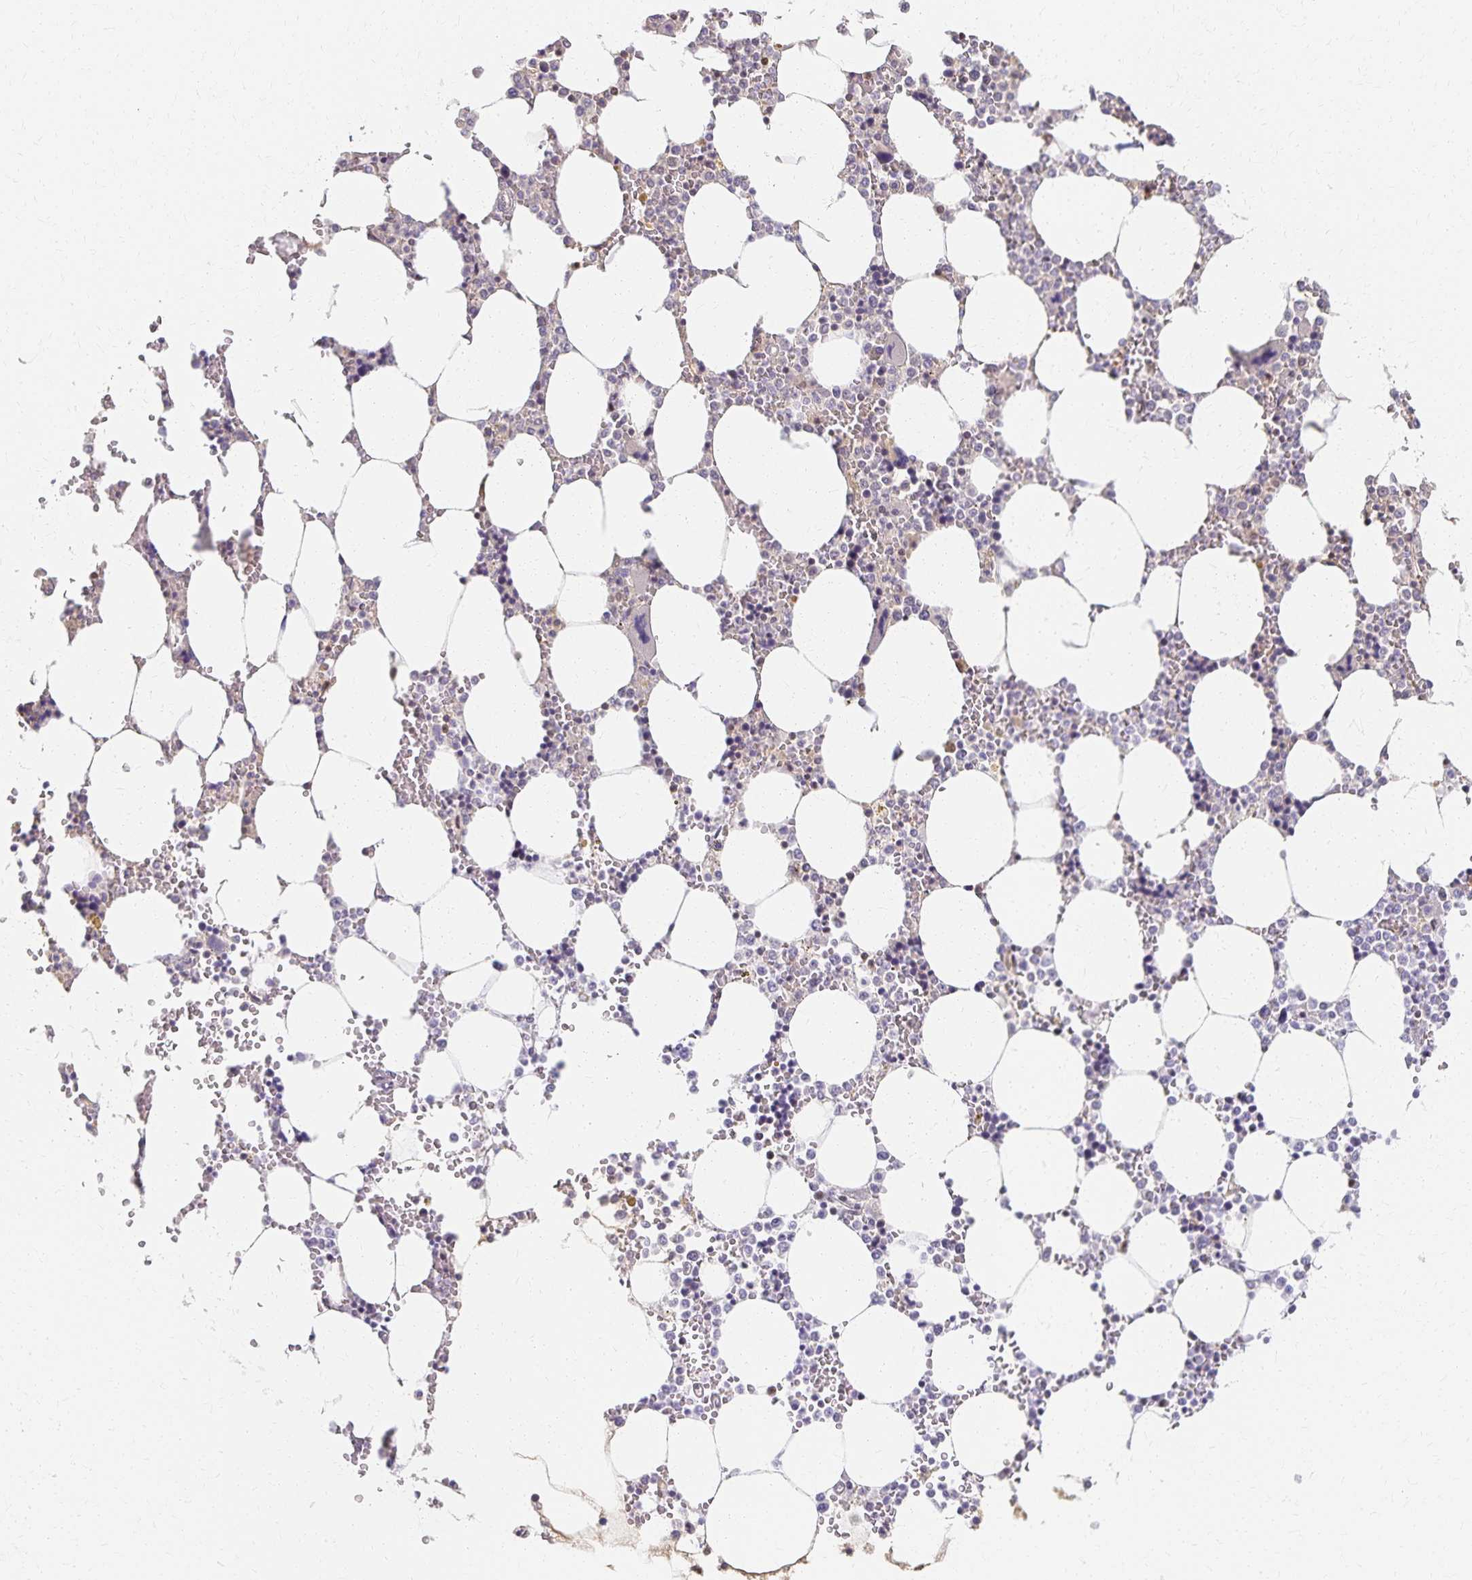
{"staining": {"intensity": "negative", "quantity": "none", "location": "none"}, "tissue": "bone marrow", "cell_type": "Hematopoietic cells", "image_type": "normal", "snomed": [{"axis": "morphology", "description": "Normal tissue, NOS"}, {"axis": "topography", "description": "Bone marrow"}], "caption": "This is a histopathology image of immunohistochemistry staining of unremarkable bone marrow, which shows no staining in hematopoietic cells.", "gene": "AZGP1", "patient": {"sex": "male", "age": 64}}